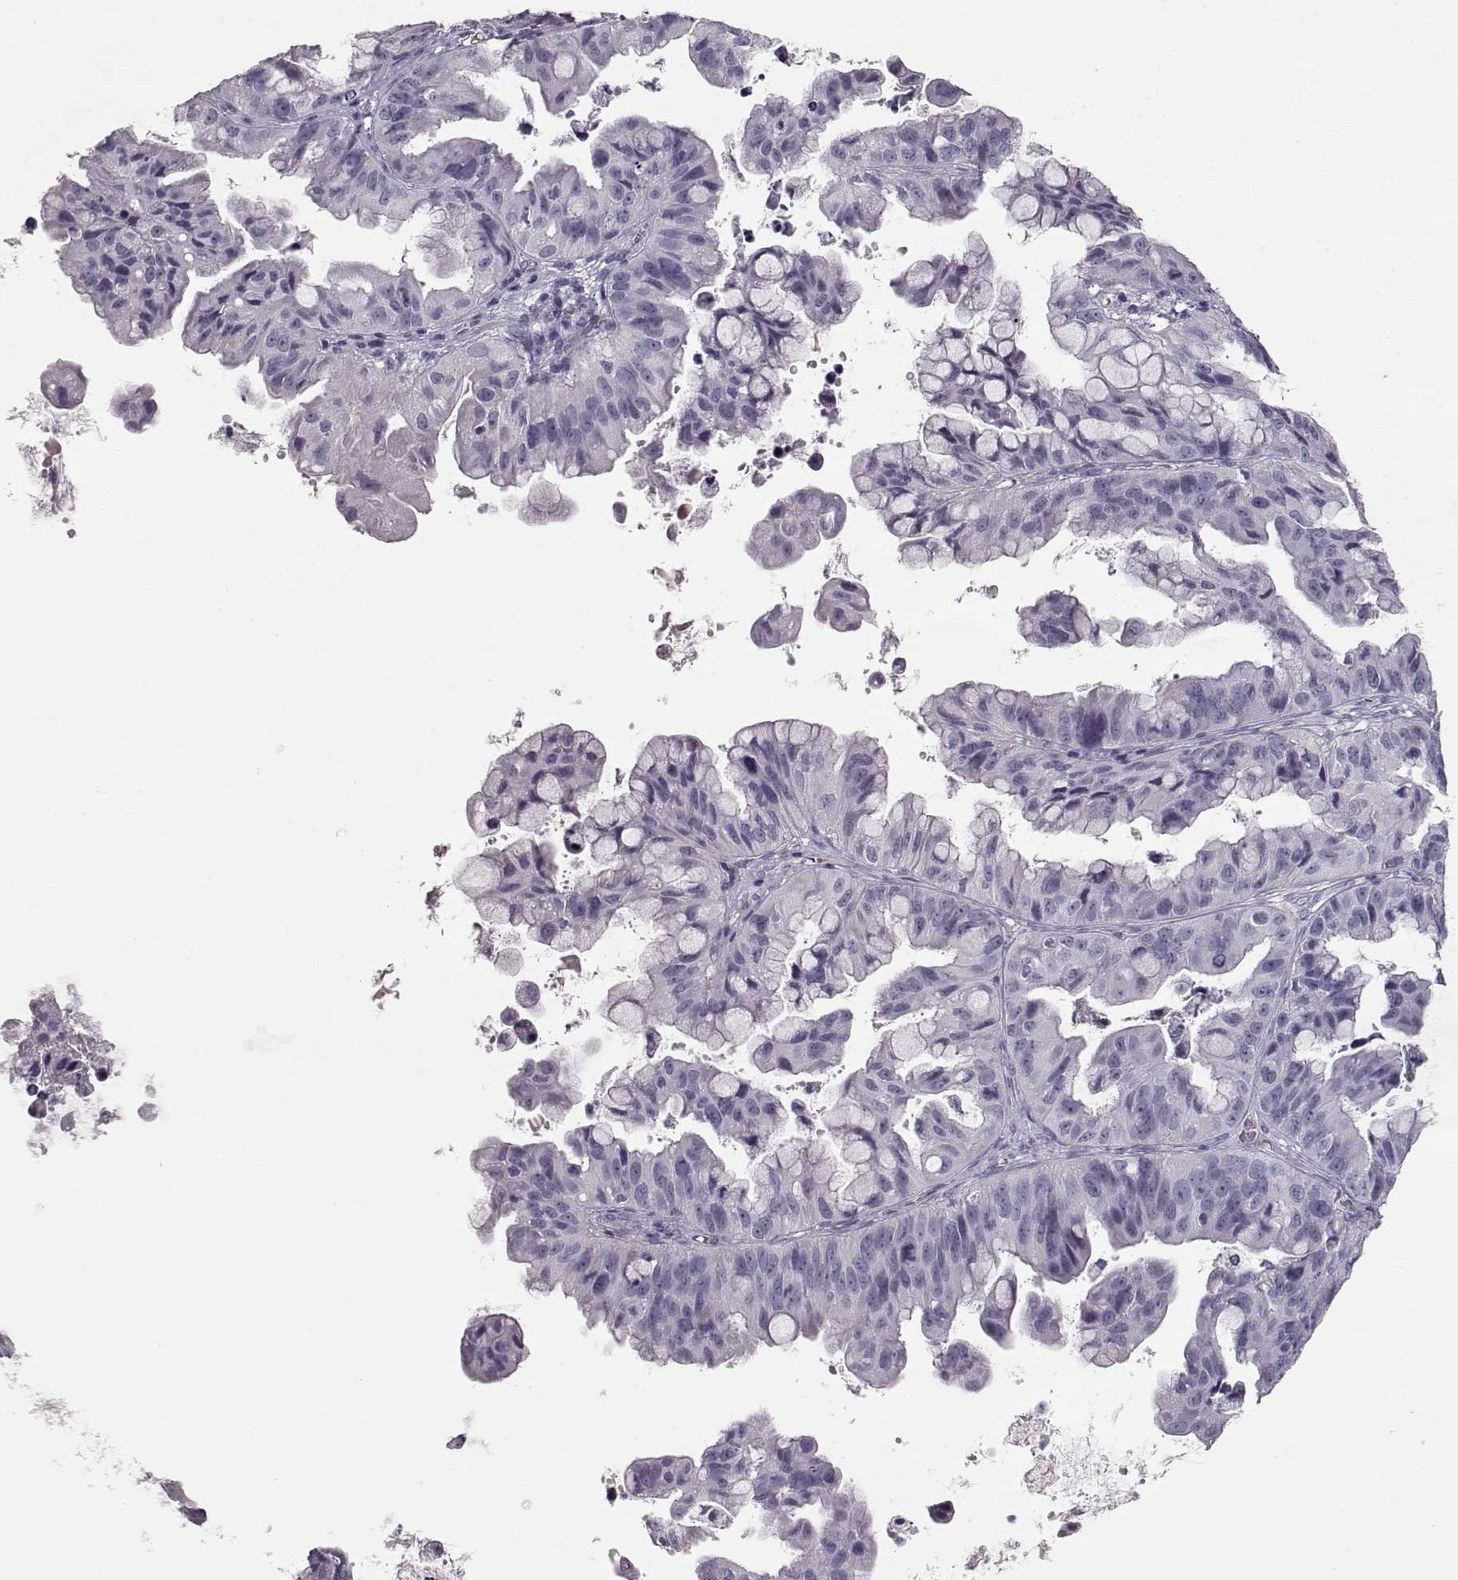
{"staining": {"intensity": "negative", "quantity": "none", "location": "none"}, "tissue": "ovarian cancer", "cell_type": "Tumor cells", "image_type": "cancer", "snomed": [{"axis": "morphology", "description": "Cystadenocarcinoma, mucinous, NOS"}, {"axis": "topography", "description": "Ovary"}], "caption": "Micrograph shows no significant protein staining in tumor cells of ovarian cancer (mucinous cystadenocarcinoma).", "gene": "SLC18A1", "patient": {"sex": "female", "age": 76}}